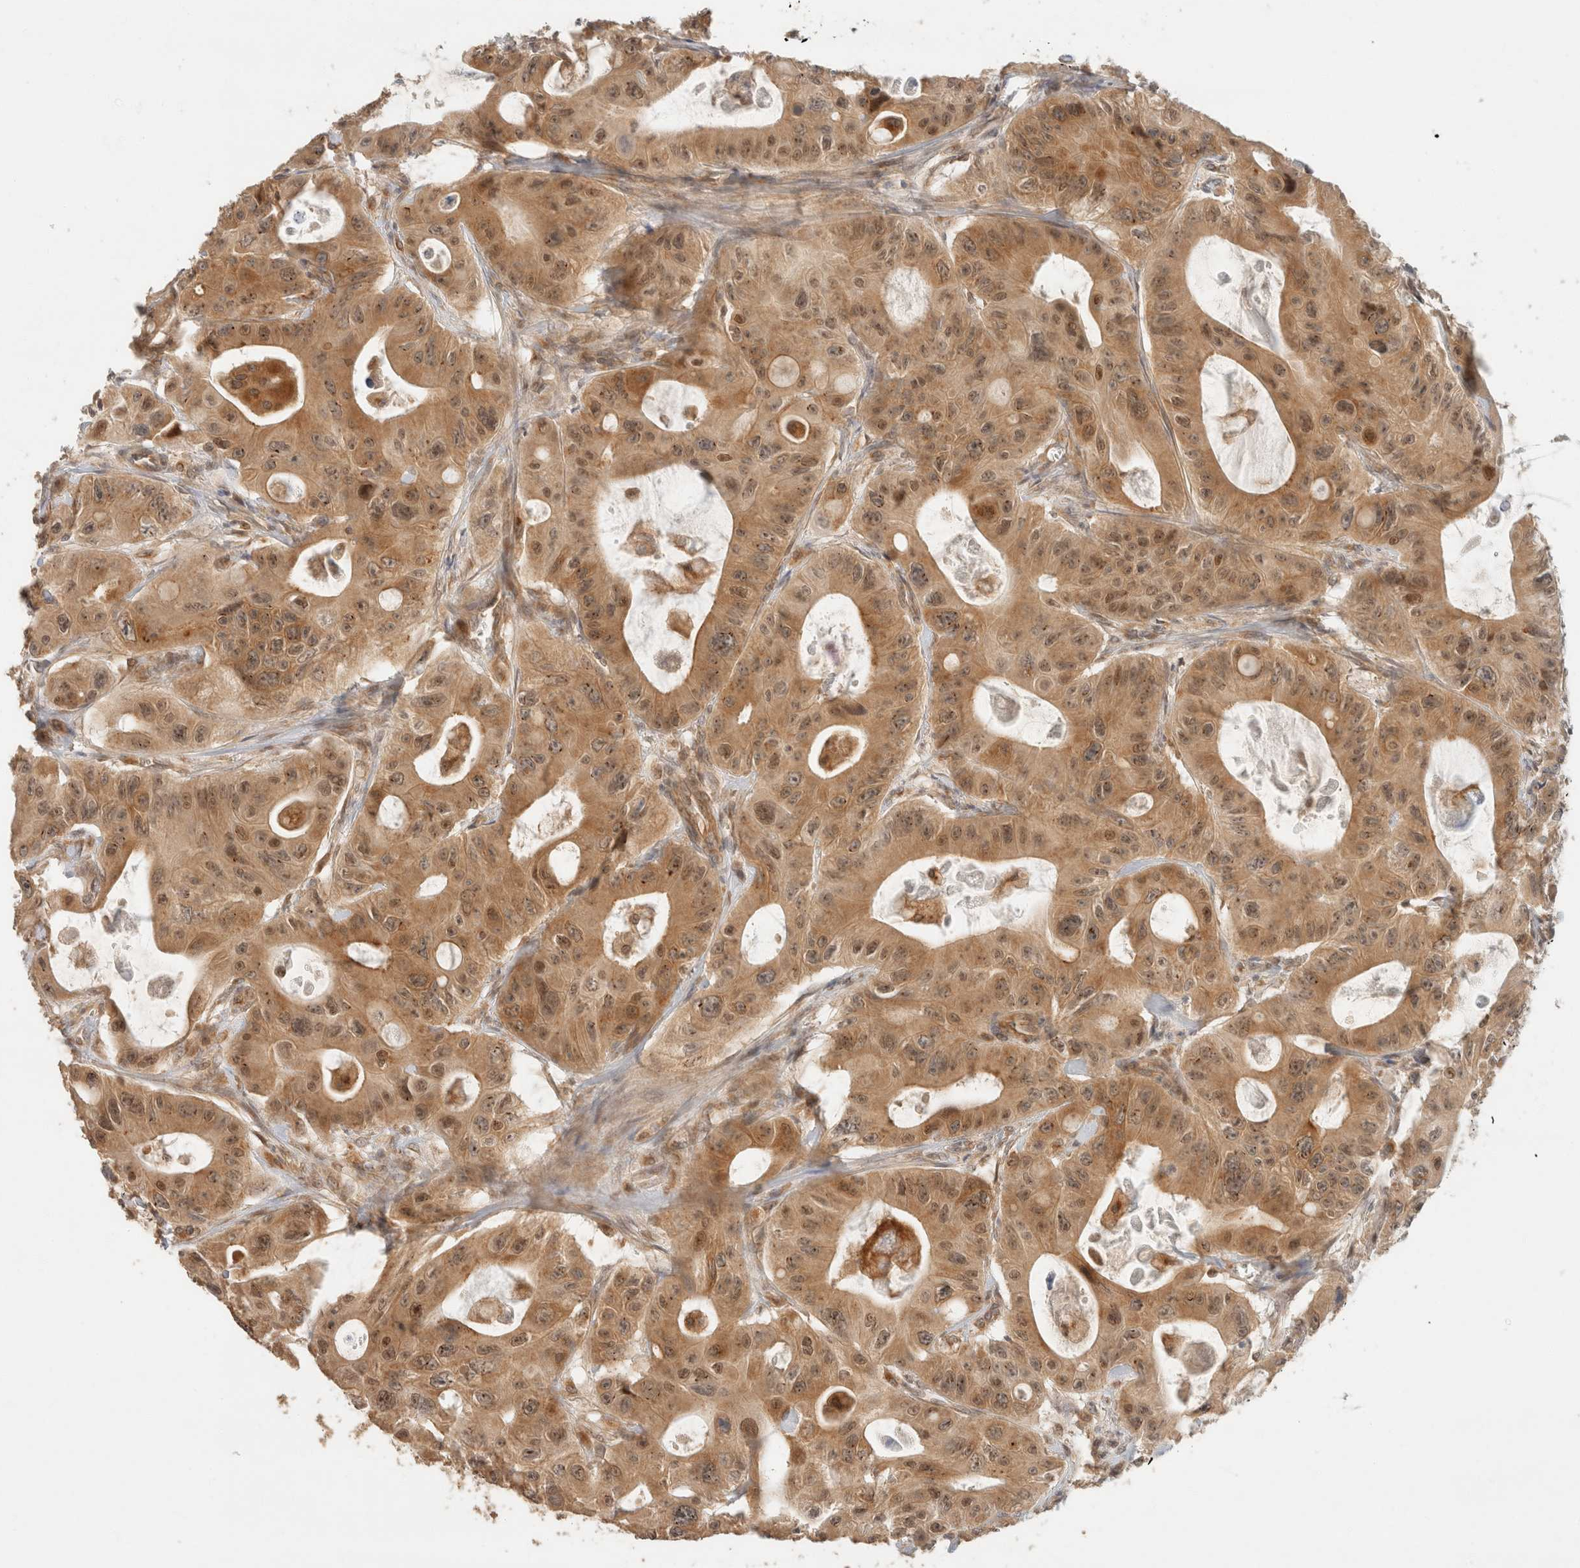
{"staining": {"intensity": "moderate", "quantity": ">75%", "location": "cytoplasmic/membranous,nuclear"}, "tissue": "colorectal cancer", "cell_type": "Tumor cells", "image_type": "cancer", "snomed": [{"axis": "morphology", "description": "Adenocarcinoma, NOS"}, {"axis": "topography", "description": "Colon"}], "caption": "Human colorectal cancer (adenocarcinoma) stained for a protein (brown) displays moderate cytoplasmic/membranous and nuclear positive positivity in approximately >75% of tumor cells.", "gene": "TACC1", "patient": {"sex": "female", "age": 46}}